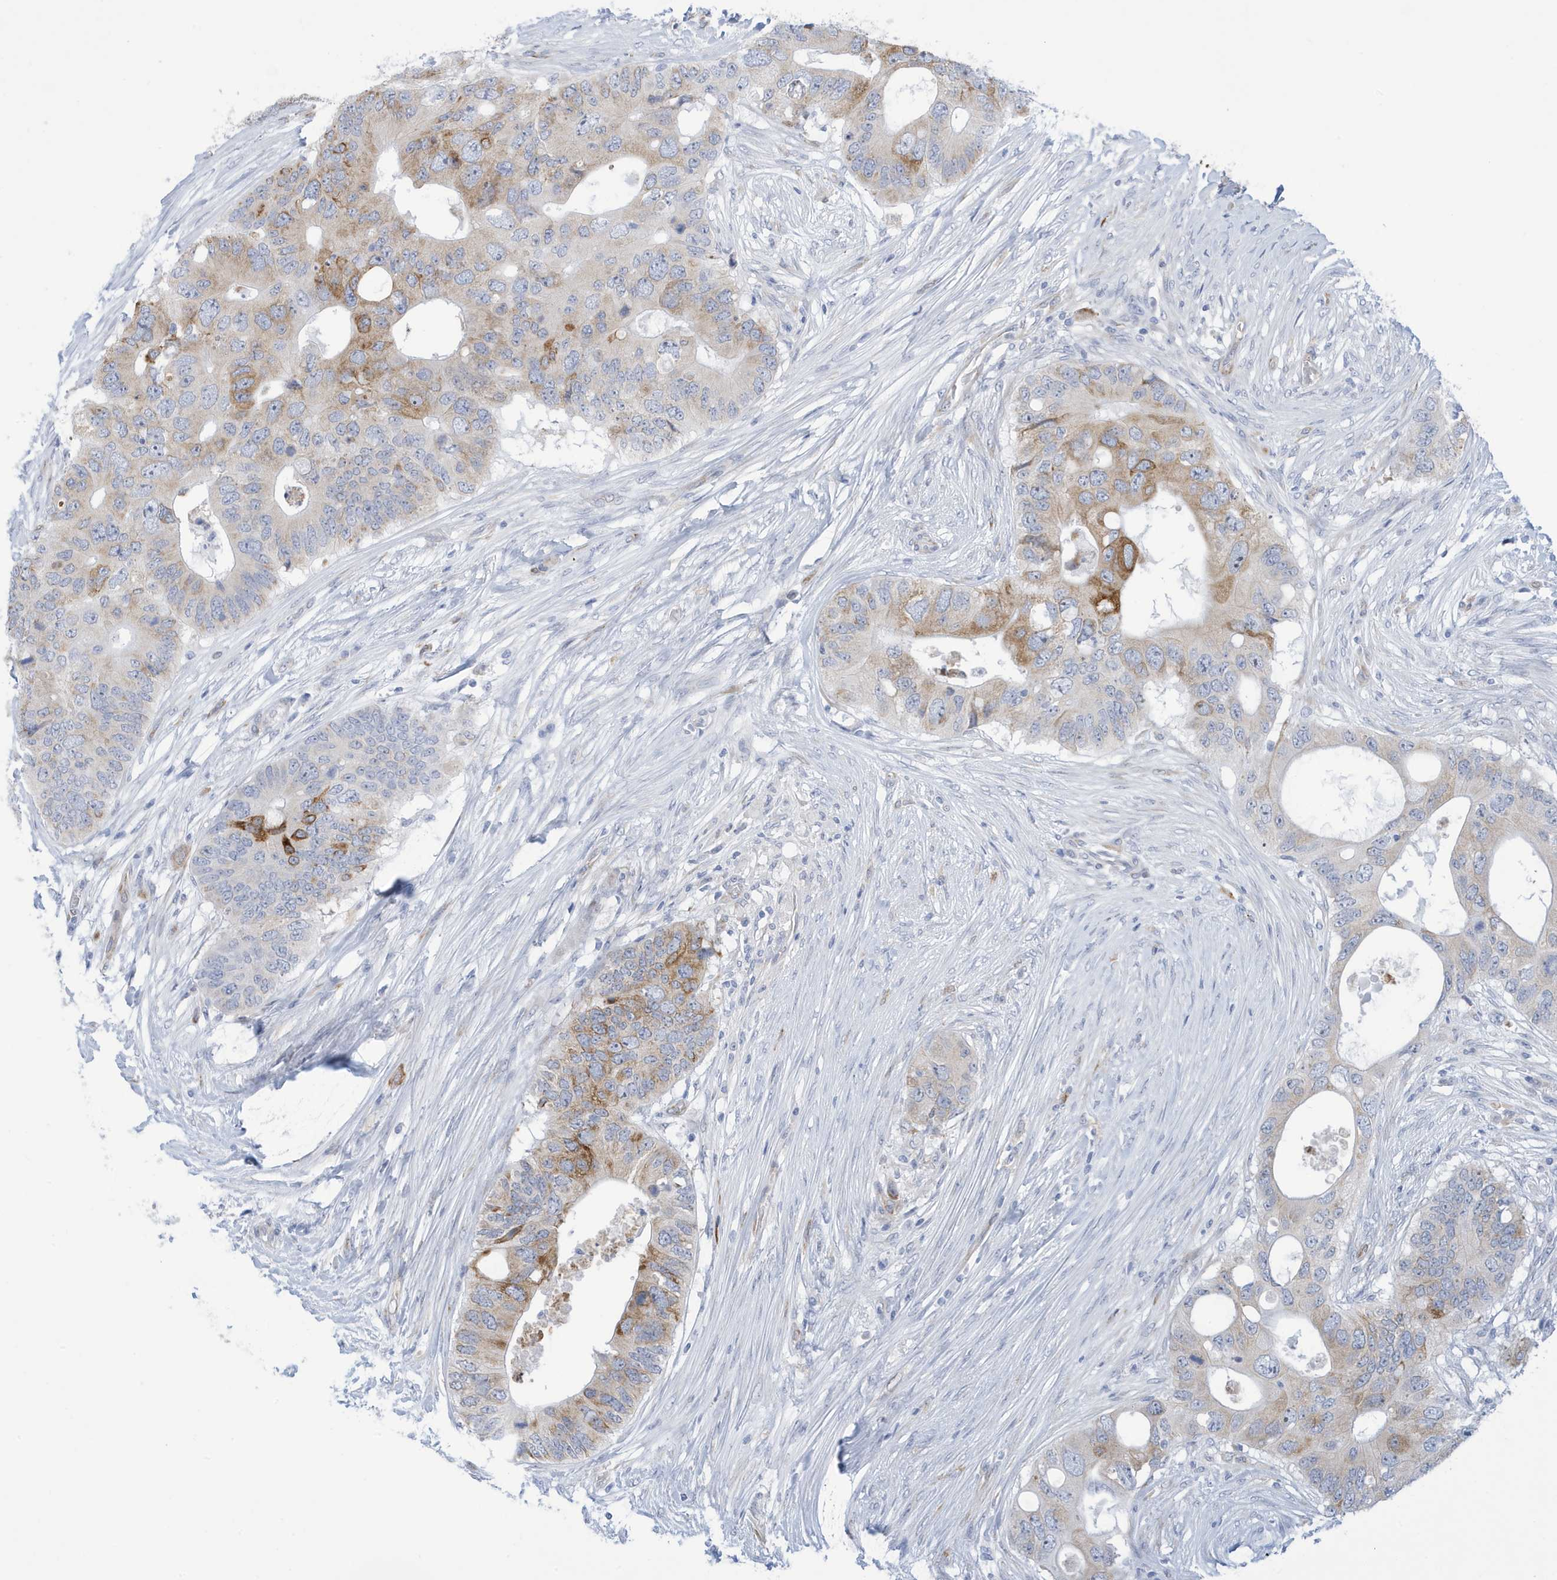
{"staining": {"intensity": "moderate", "quantity": "25%-75%", "location": "cytoplasmic/membranous"}, "tissue": "colorectal cancer", "cell_type": "Tumor cells", "image_type": "cancer", "snomed": [{"axis": "morphology", "description": "Adenocarcinoma, NOS"}, {"axis": "topography", "description": "Colon"}], "caption": "Human colorectal adenocarcinoma stained with a protein marker demonstrates moderate staining in tumor cells.", "gene": "SEMA3F", "patient": {"sex": "male", "age": 71}}